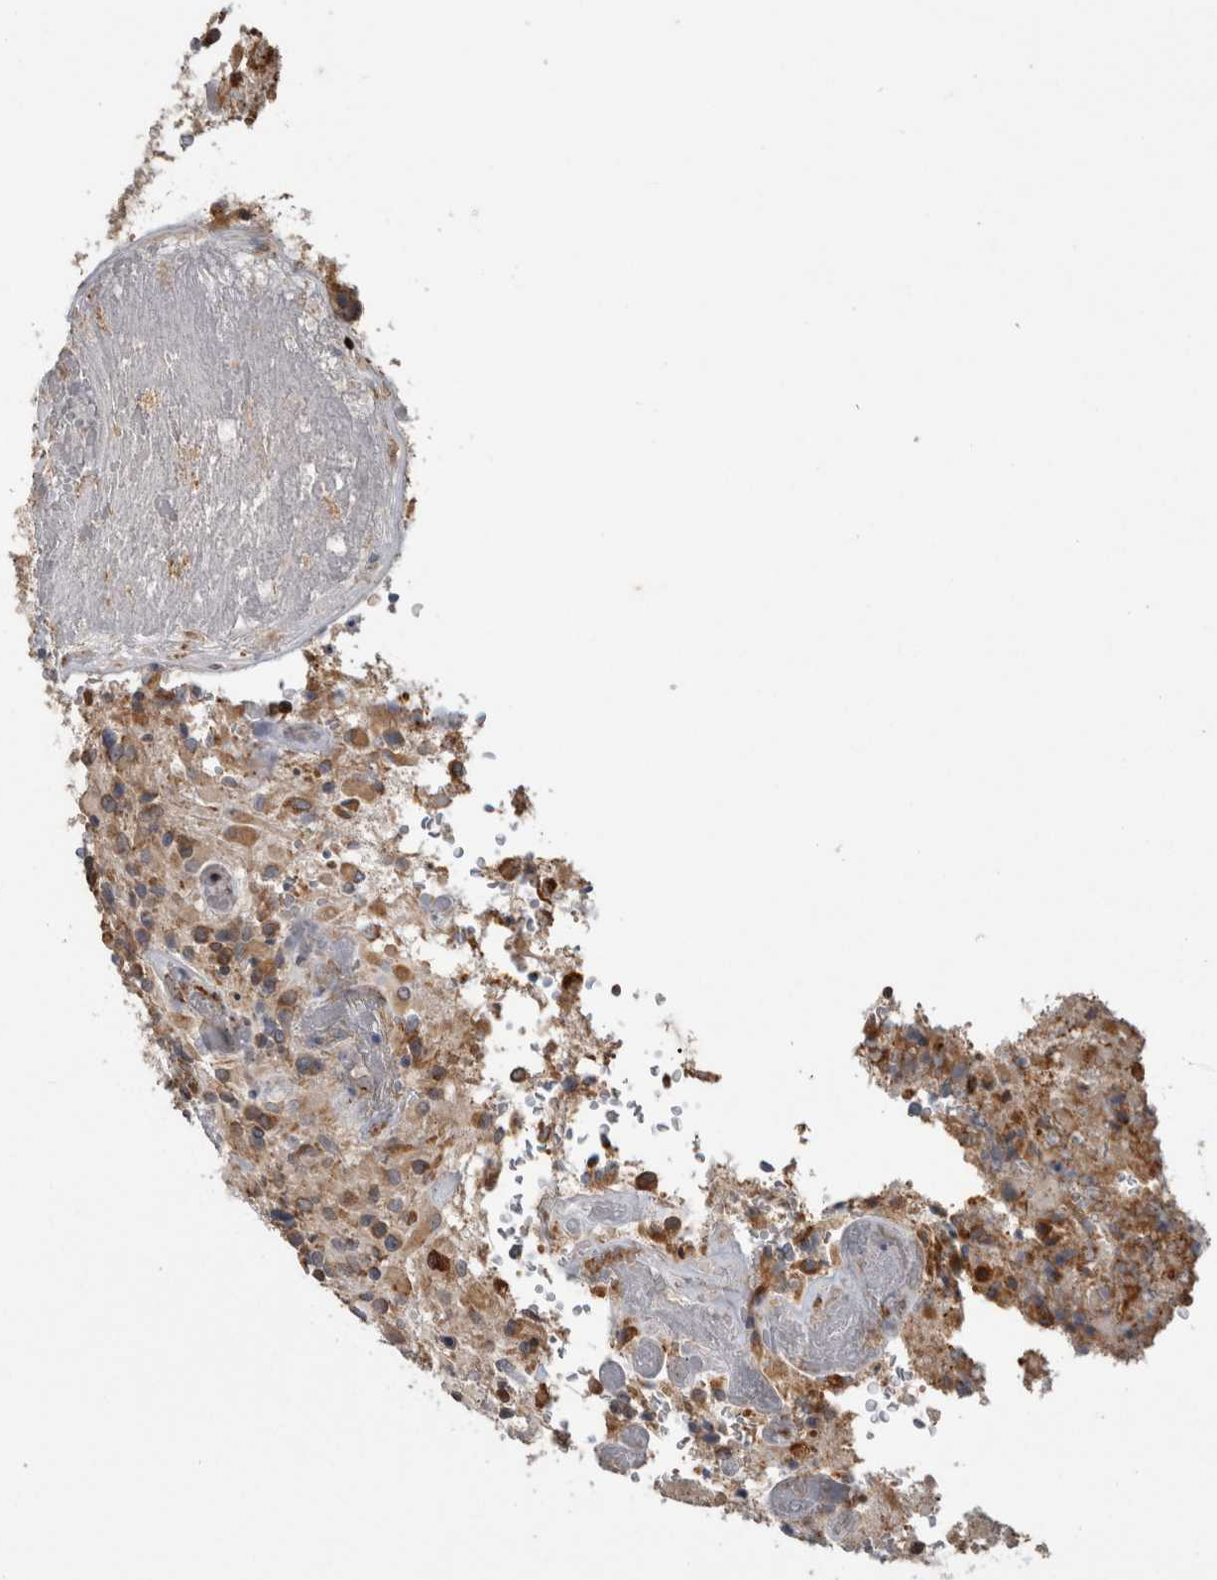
{"staining": {"intensity": "moderate", "quantity": "25%-75%", "location": "cytoplasmic/membranous"}, "tissue": "glioma", "cell_type": "Tumor cells", "image_type": "cancer", "snomed": [{"axis": "morphology", "description": "Glioma, malignant, High grade"}, {"axis": "topography", "description": "Brain"}], "caption": "Protein staining shows moderate cytoplasmic/membranous expression in about 25%-75% of tumor cells in high-grade glioma (malignant).", "gene": "ADGRL3", "patient": {"sex": "male", "age": 71}}